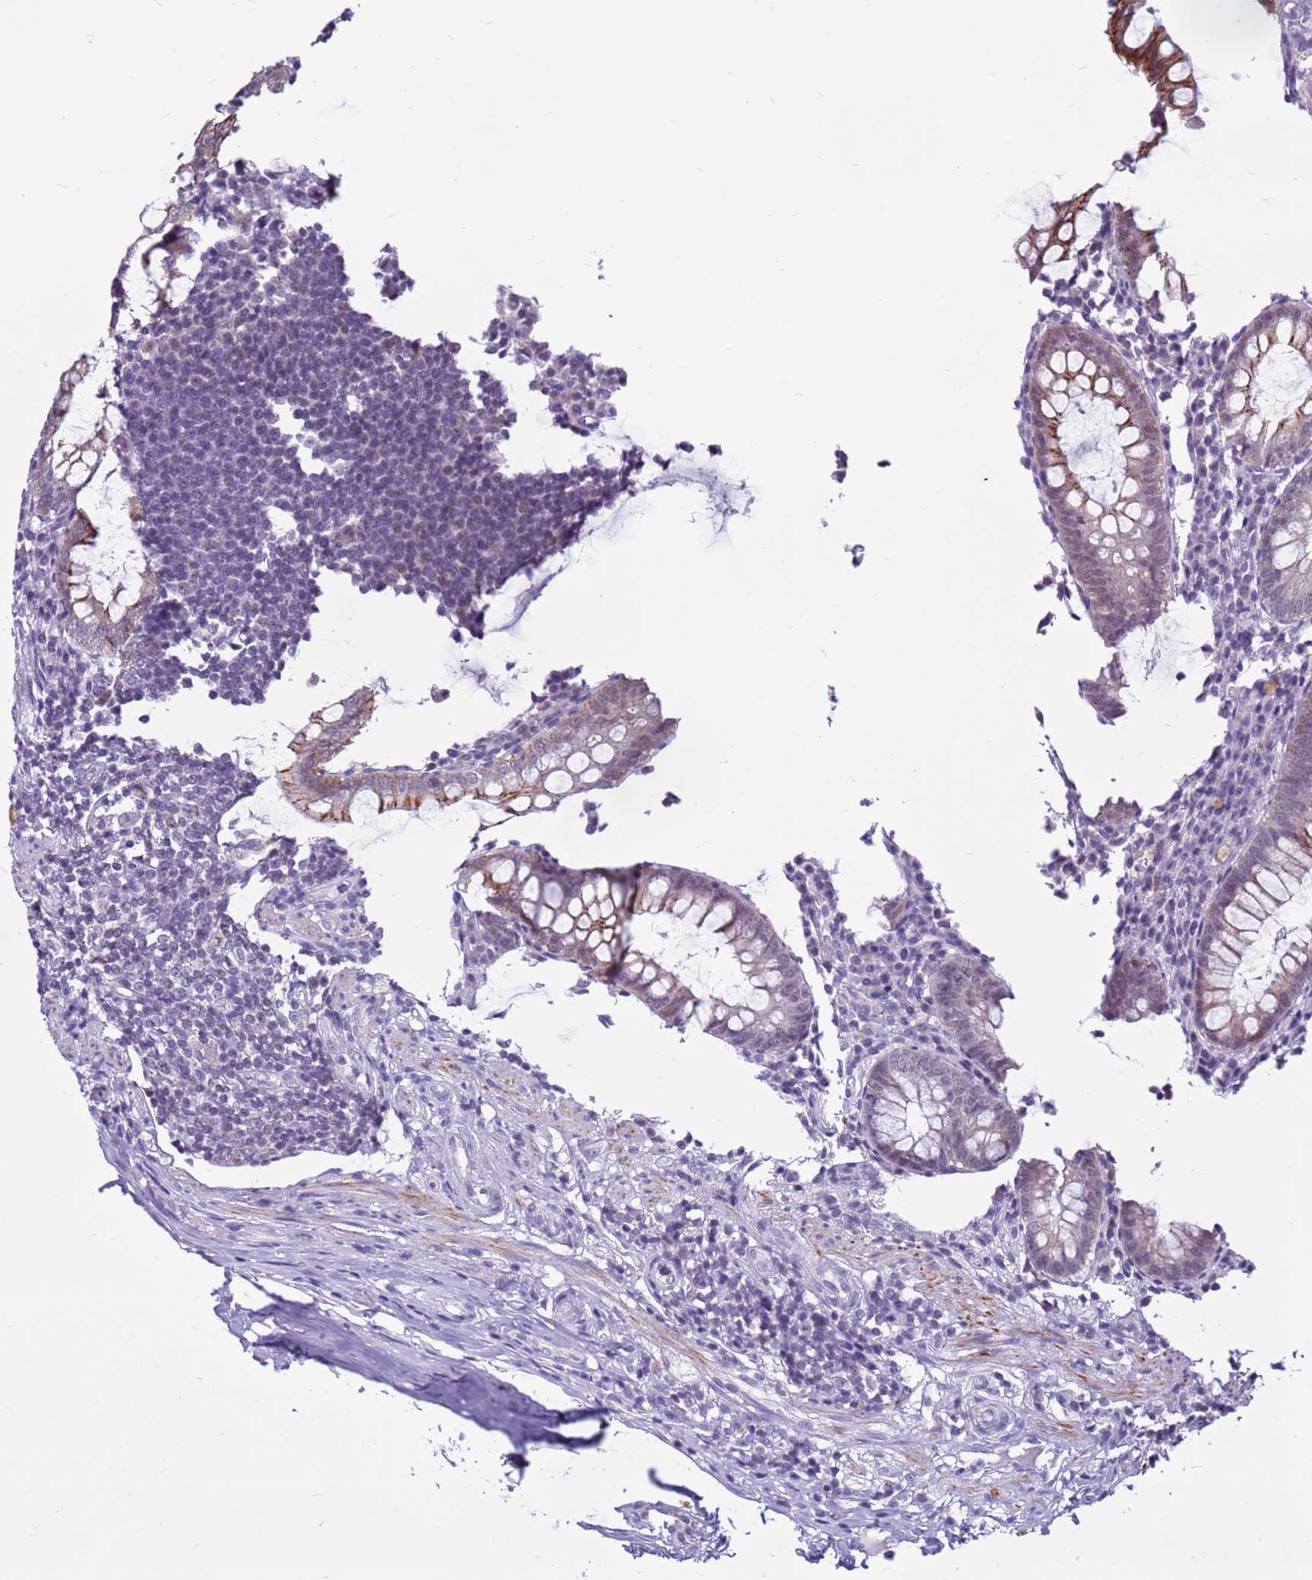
{"staining": {"intensity": "moderate", "quantity": "25%-75%", "location": "cytoplasmic/membranous"}, "tissue": "appendix", "cell_type": "Glandular cells", "image_type": "normal", "snomed": [{"axis": "morphology", "description": "Normal tissue, NOS"}, {"axis": "topography", "description": "Appendix"}], "caption": "DAB immunohistochemical staining of normal appendix shows moderate cytoplasmic/membranous protein staining in about 25%-75% of glandular cells.", "gene": "CDK2AP2", "patient": {"sex": "male", "age": 83}}